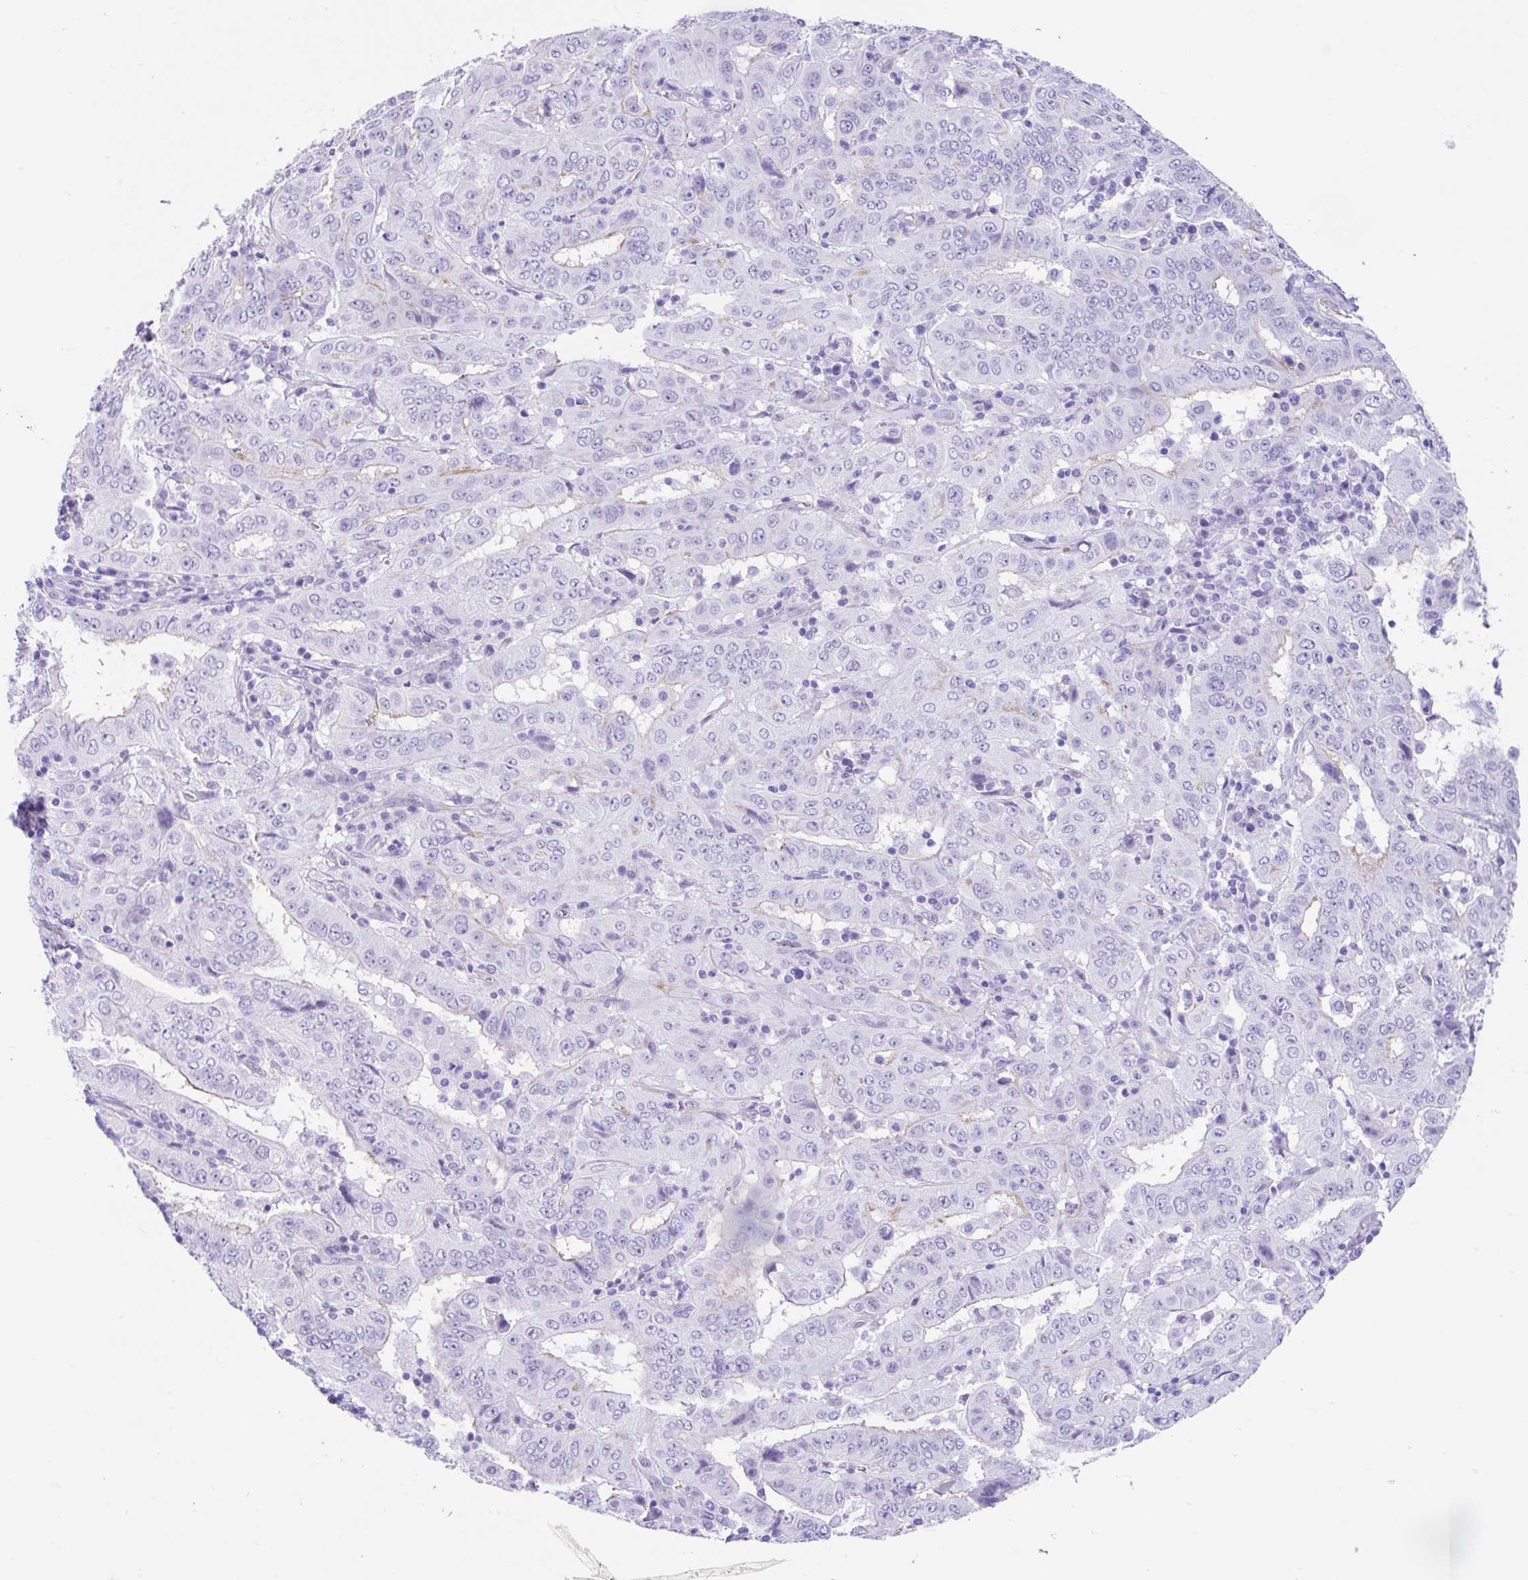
{"staining": {"intensity": "negative", "quantity": "none", "location": "none"}, "tissue": "pancreatic cancer", "cell_type": "Tumor cells", "image_type": "cancer", "snomed": [{"axis": "morphology", "description": "Adenocarcinoma, NOS"}, {"axis": "topography", "description": "Pancreas"}], "caption": "DAB (3,3'-diaminobenzidine) immunohistochemical staining of human adenocarcinoma (pancreatic) exhibits no significant expression in tumor cells.", "gene": "FAM107A", "patient": {"sex": "male", "age": 63}}